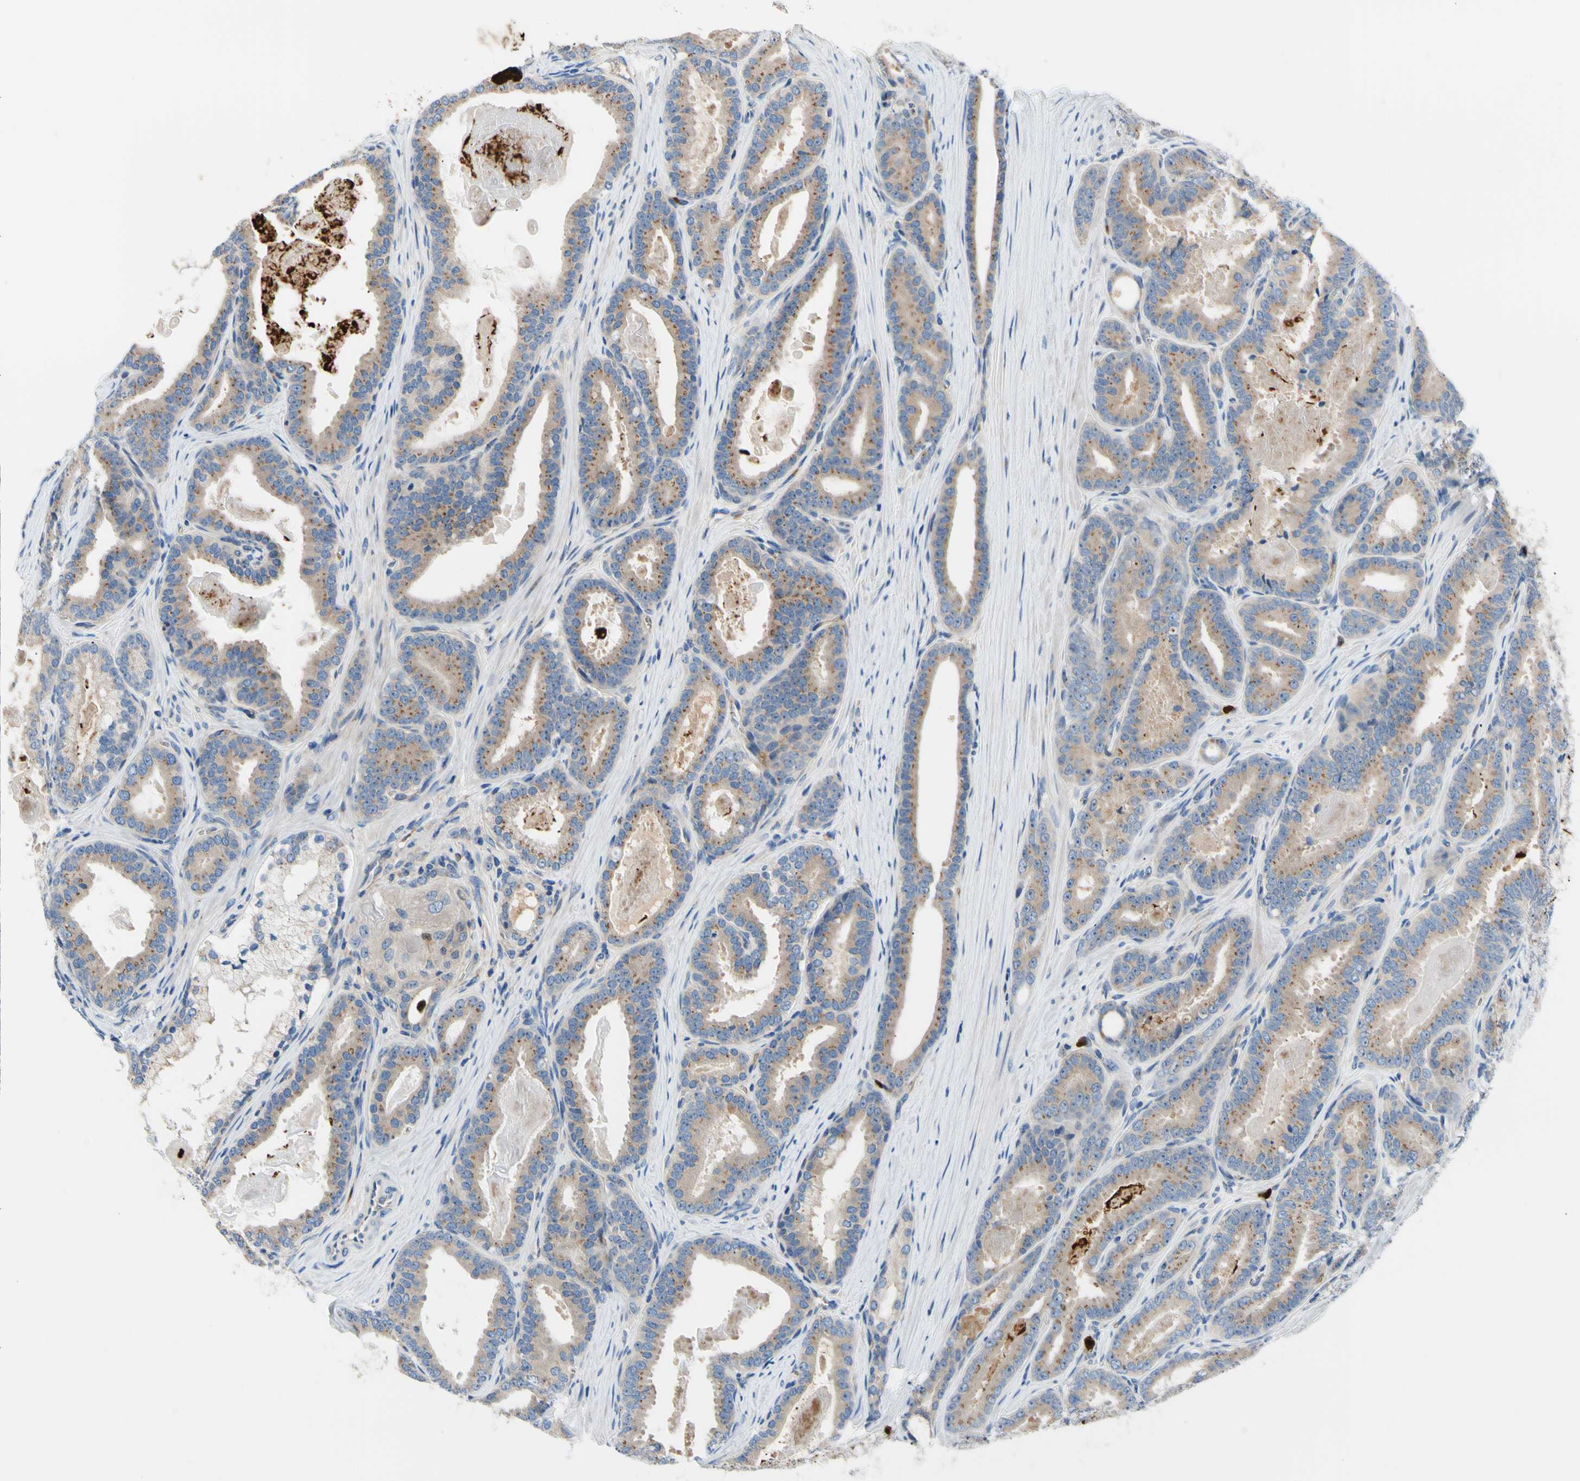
{"staining": {"intensity": "moderate", "quantity": ">75%", "location": "cytoplasmic/membranous"}, "tissue": "prostate cancer", "cell_type": "Tumor cells", "image_type": "cancer", "snomed": [{"axis": "morphology", "description": "Adenocarcinoma, High grade"}, {"axis": "topography", "description": "Prostate"}], "caption": "IHC (DAB (3,3'-diaminobenzidine)) staining of human prostate cancer (high-grade adenocarcinoma) reveals moderate cytoplasmic/membranous protein positivity in about >75% of tumor cells.", "gene": "USP9X", "patient": {"sex": "male", "age": 60}}